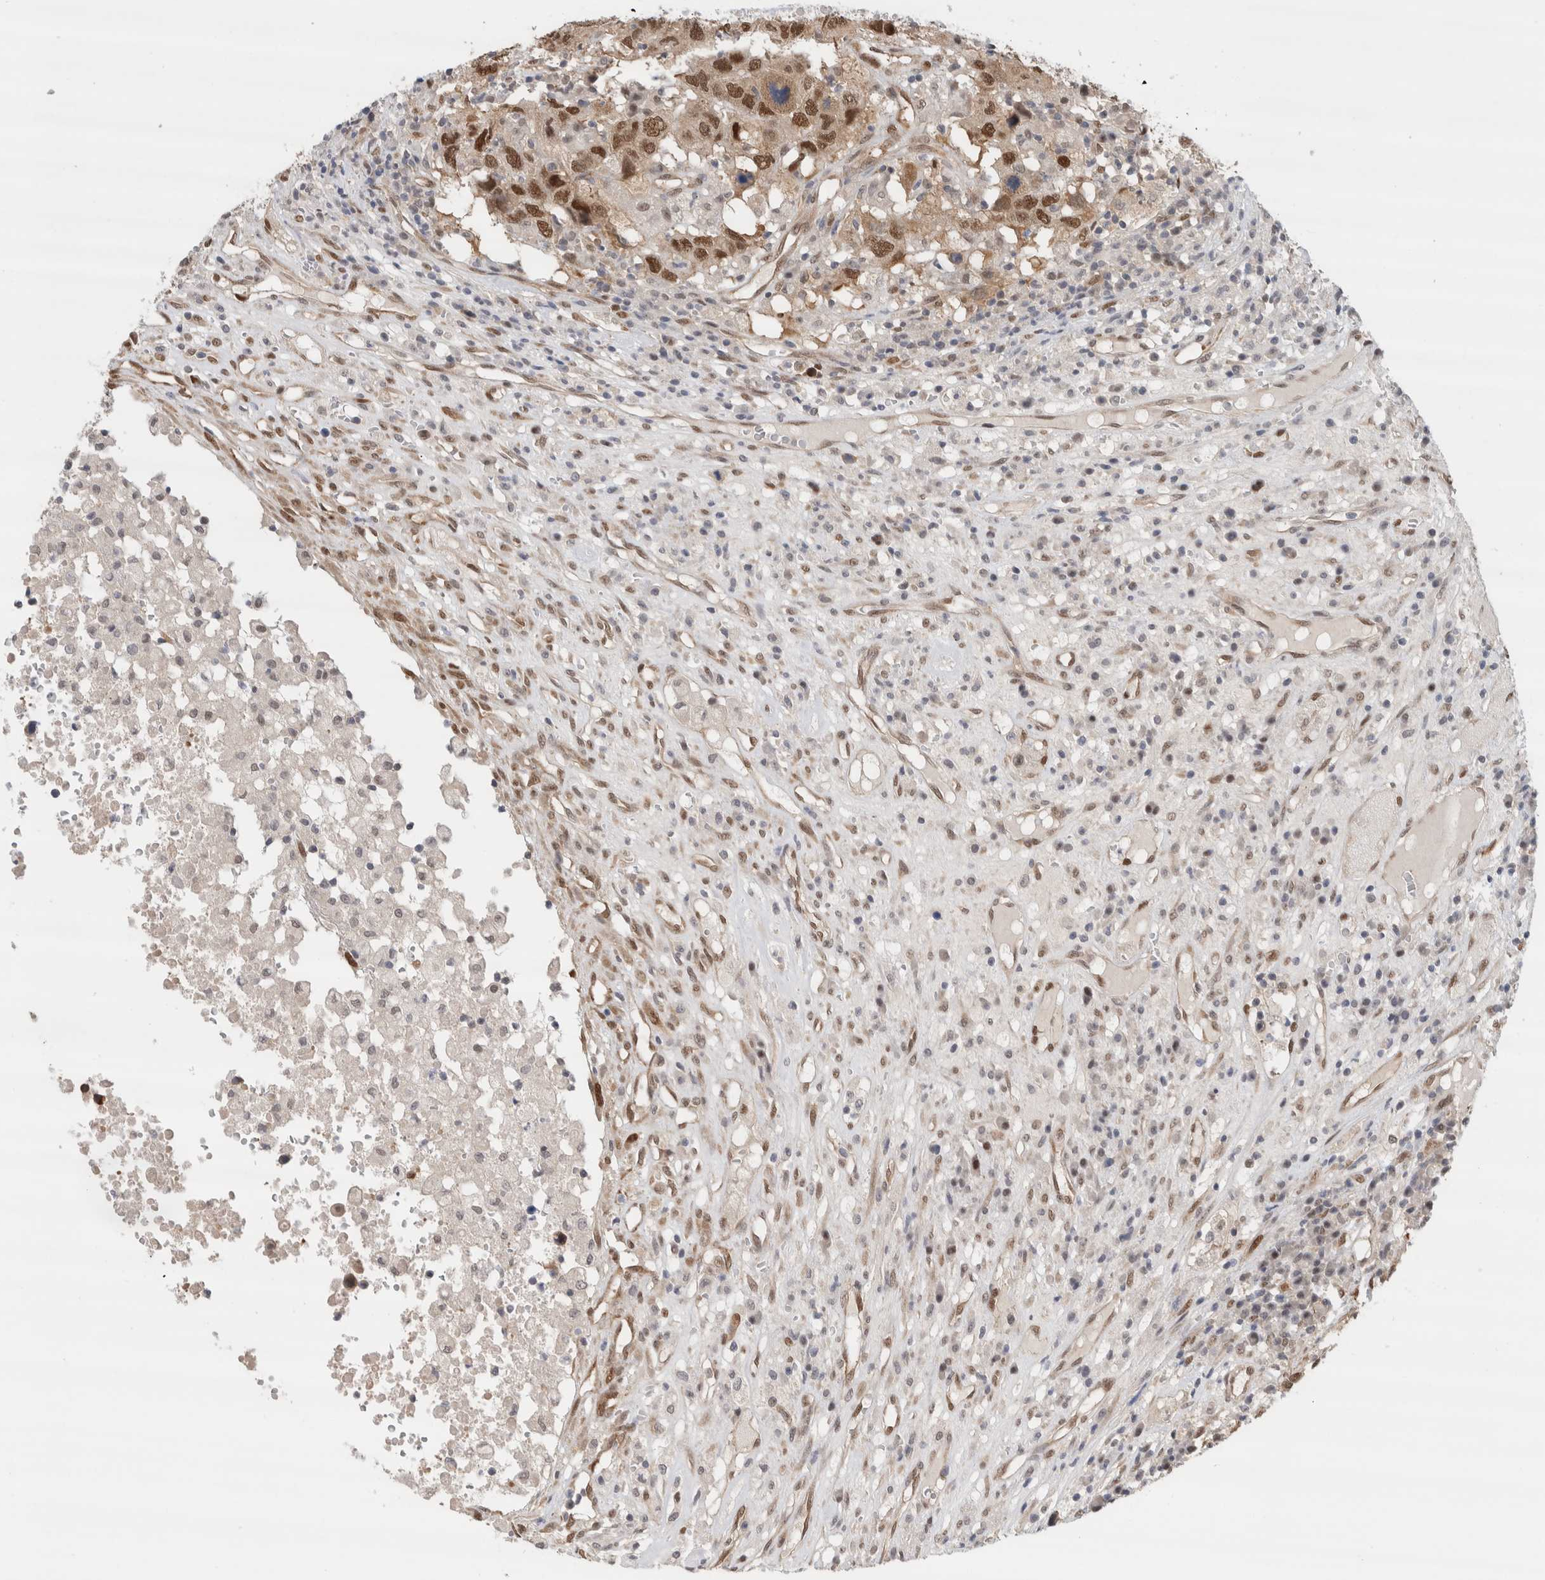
{"staining": {"intensity": "moderate", "quantity": ">75%", "location": "nuclear"}, "tissue": "head and neck cancer", "cell_type": "Tumor cells", "image_type": "cancer", "snomed": [{"axis": "morphology", "description": "Squamous cell carcinoma, NOS"}, {"axis": "topography", "description": "Head-Neck"}], "caption": "Head and neck squamous cell carcinoma stained for a protein shows moderate nuclear positivity in tumor cells.", "gene": "EIF4G3", "patient": {"sex": "male", "age": 66}}